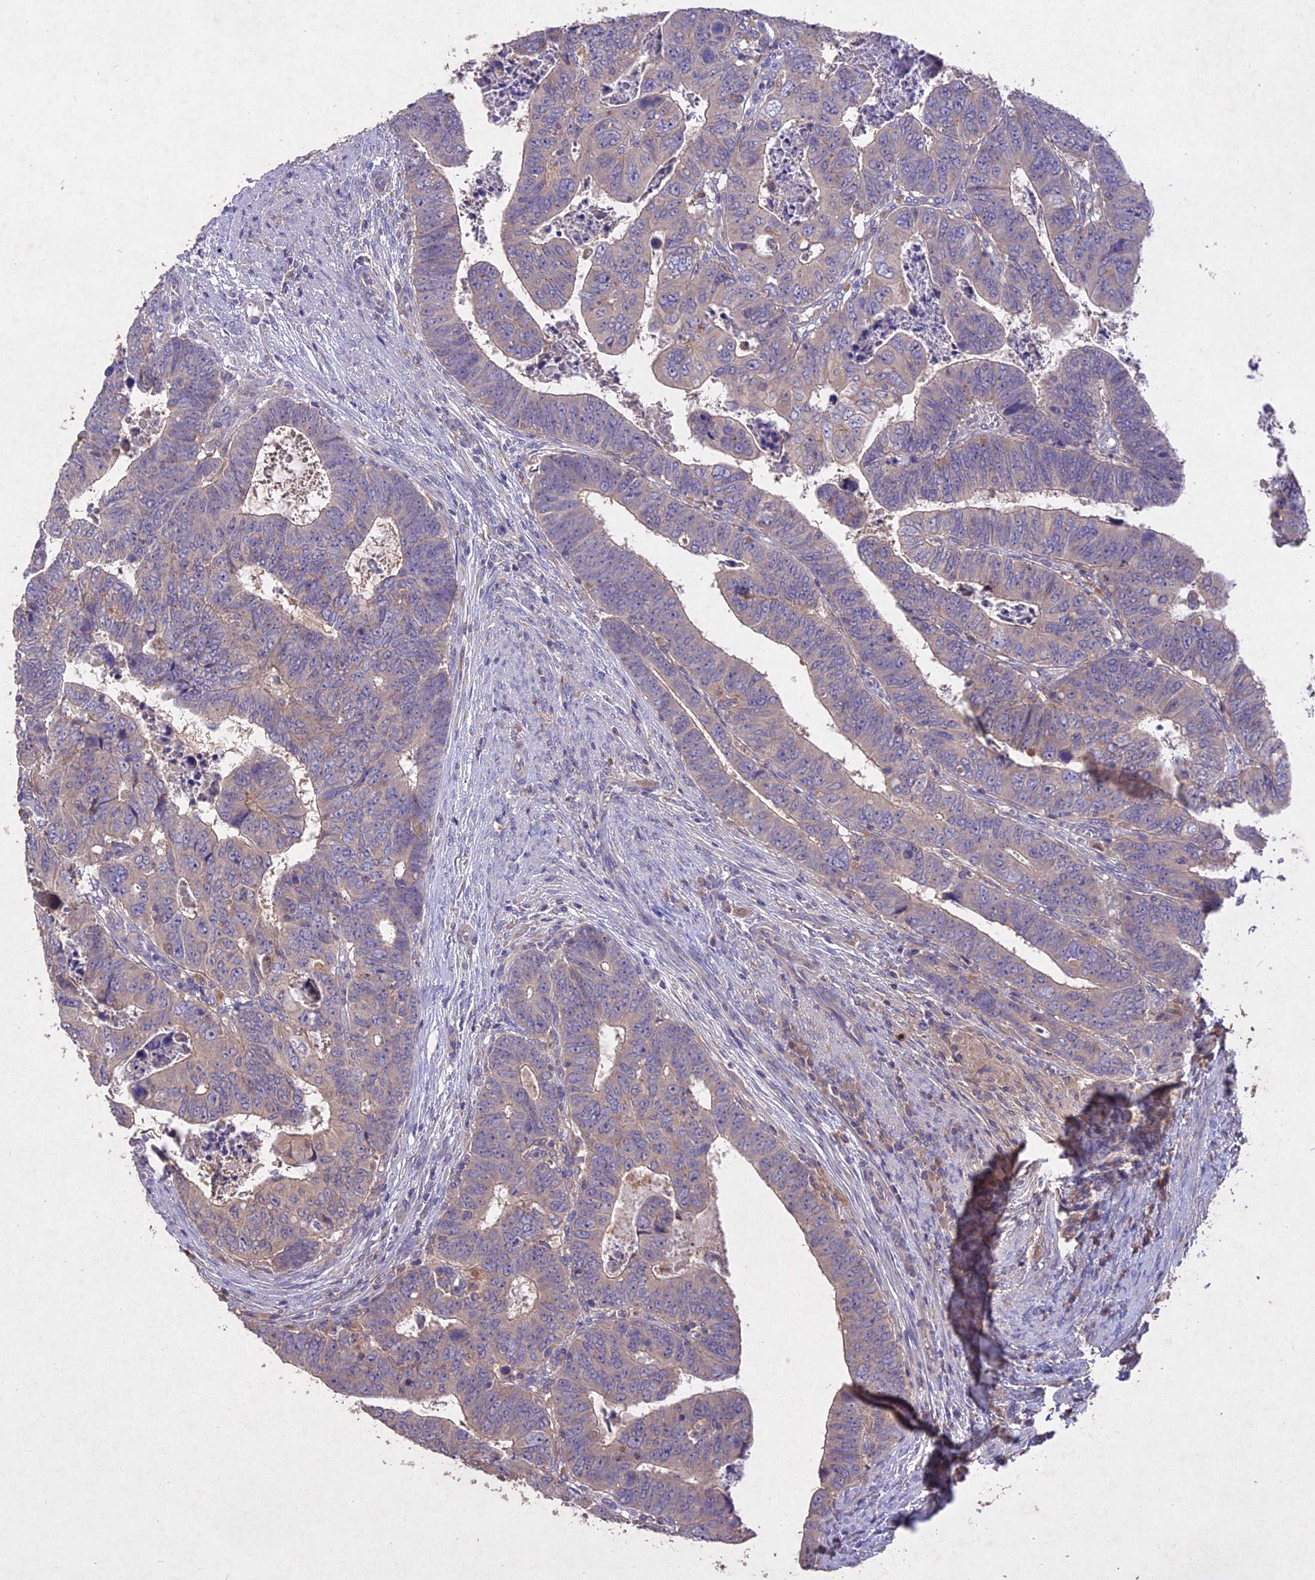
{"staining": {"intensity": "negative", "quantity": "none", "location": "none"}, "tissue": "colorectal cancer", "cell_type": "Tumor cells", "image_type": "cancer", "snomed": [{"axis": "morphology", "description": "Normal tissue, NOS"}, {"axis": "morphology", "description": "Adenocarcinoma, NOS"}, {"axis": "topography", "description": "Rectum"}], "caption": "The photomicrograph displays no significant expression in tumor cells of colorectal cancer.", "gene": "SLC26A4", "patient": {"sex": "female", "age": 65}}